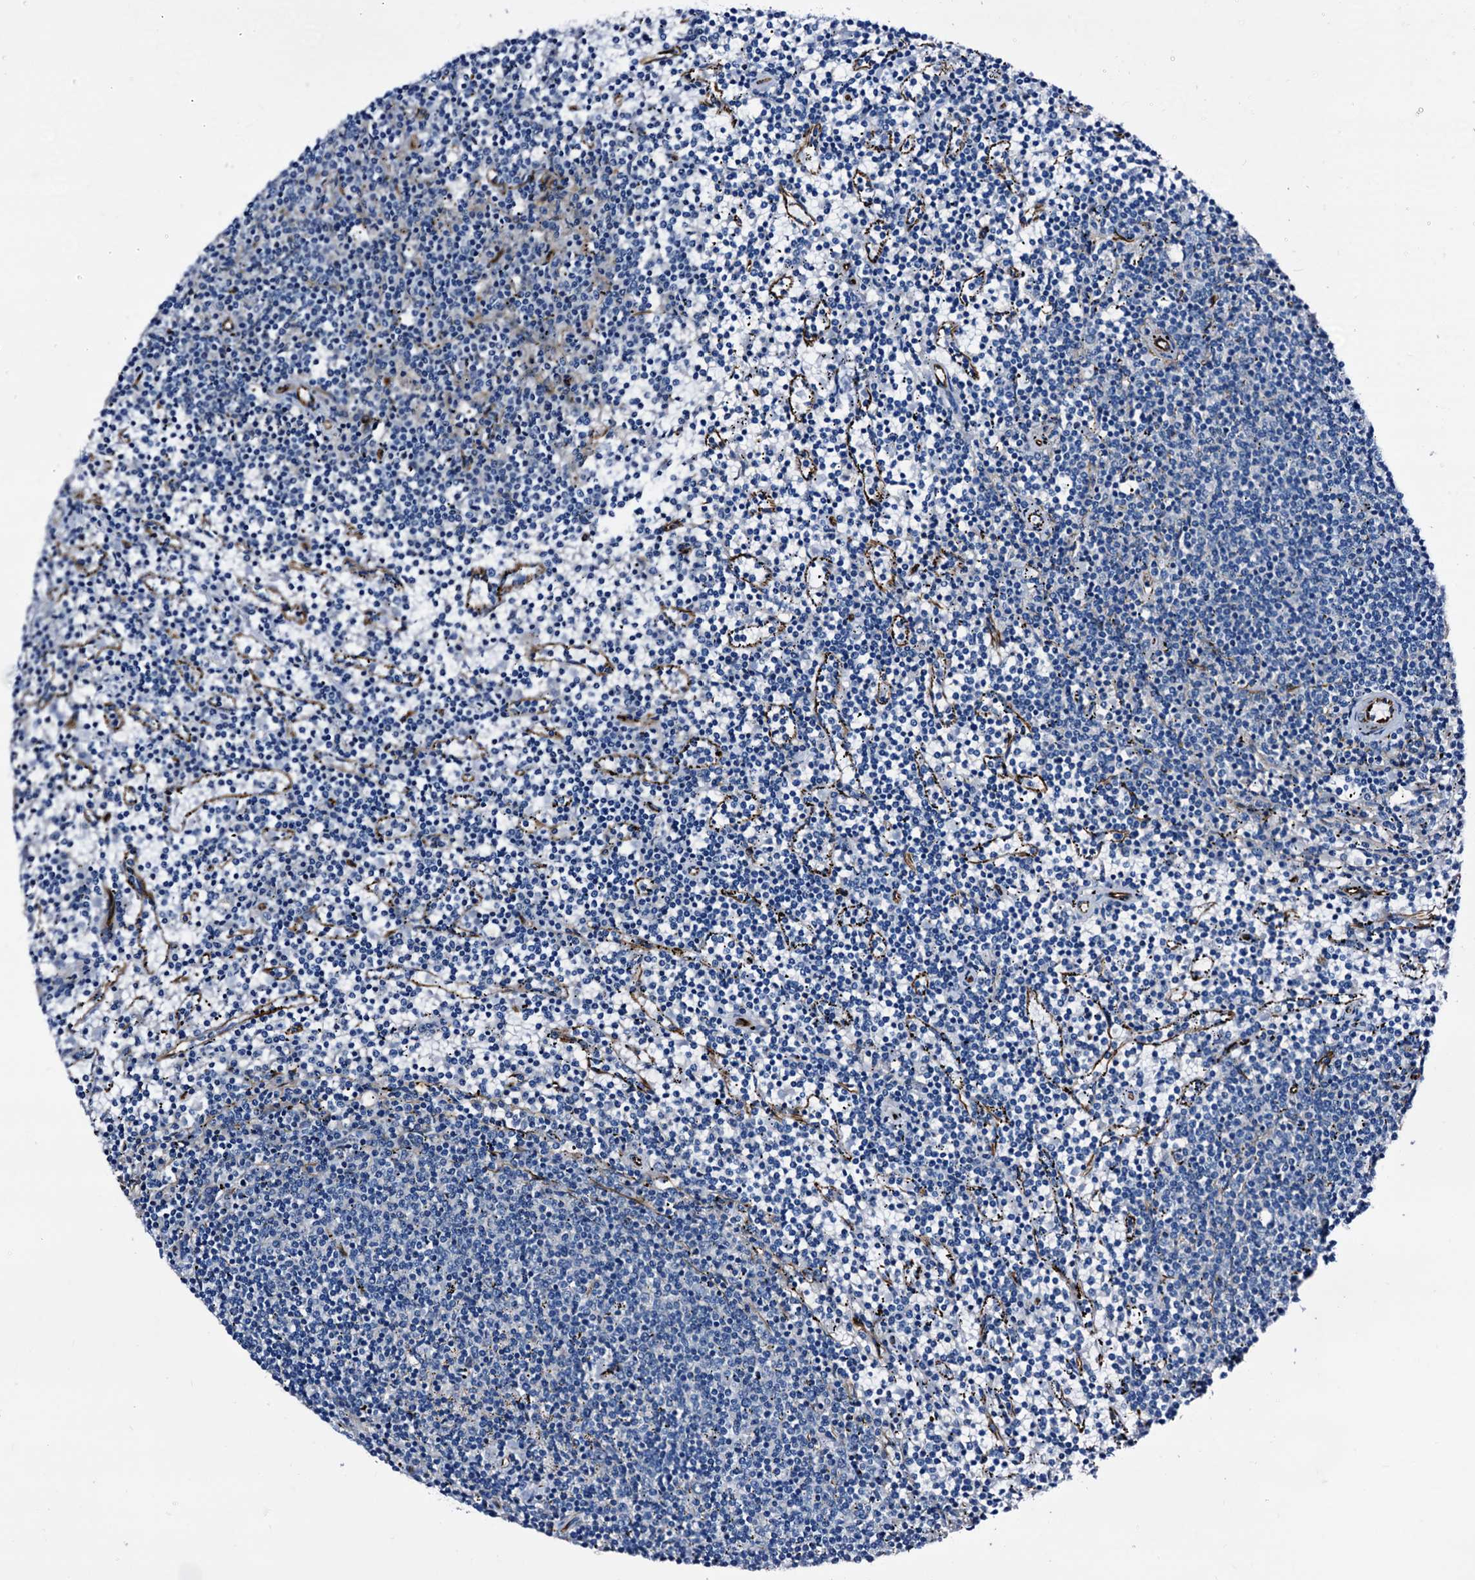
{"staining": {"intensity": "negative", "quantity": "none", "location": "none"}, "tissue": "lymphoma", "cell_type": "Tumor cells", "image_type": "cancer", "snomed": [{"axis": "morphology", "description": "Malignant lymphoma, non-Hodgkin's type, Low grade"}, {"axis": "topography", "description": "Spleen"}], "caption": "Tumor cells show no significant protein expression in lymphoma.", "gene": "EMG1", "patient": {"sex": "female", "age": 50}}